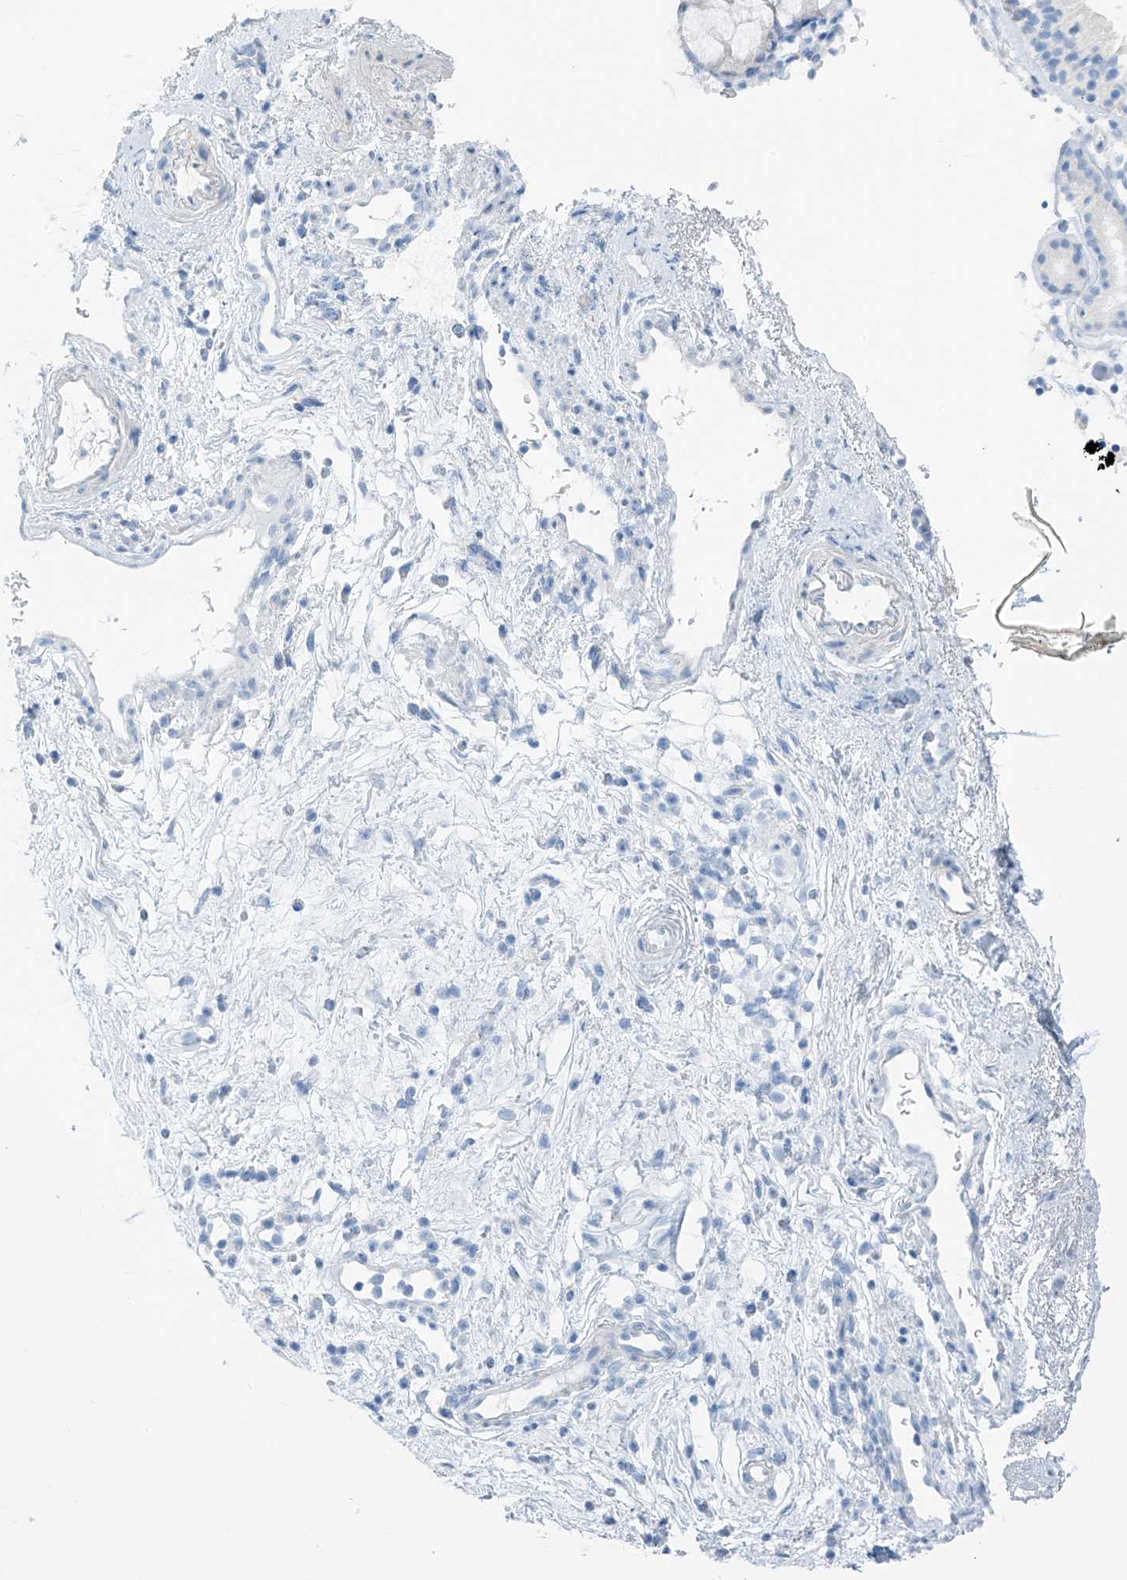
{"staining": {"intensity": "weak", "quantity": "<25%", "location": "cytoplasmic/membranous"}, "tissue": "nasopharynx", "cell_type": "Respiratory epithelial cells", "image_type": "normal", "snomed": [{"axis": "morphology", "description": "Normal tissue, NOS"}, {"axis": "morphology", "description": "Inflammation, NOS"}, {"axis": "morphology", "description": "Malignant melanoma, Metastatic site"}, {"axis": "topography", "description": "Nasopharynx"}], "caption": "DAB (3,3'-diaminobenzidine) immunohistochemical staining of benign human nasopharynx reveals no significant expression in respiratory epithelial cells.", "gene": "RCN2", "patient": {"sex": "male", "age": 70}}